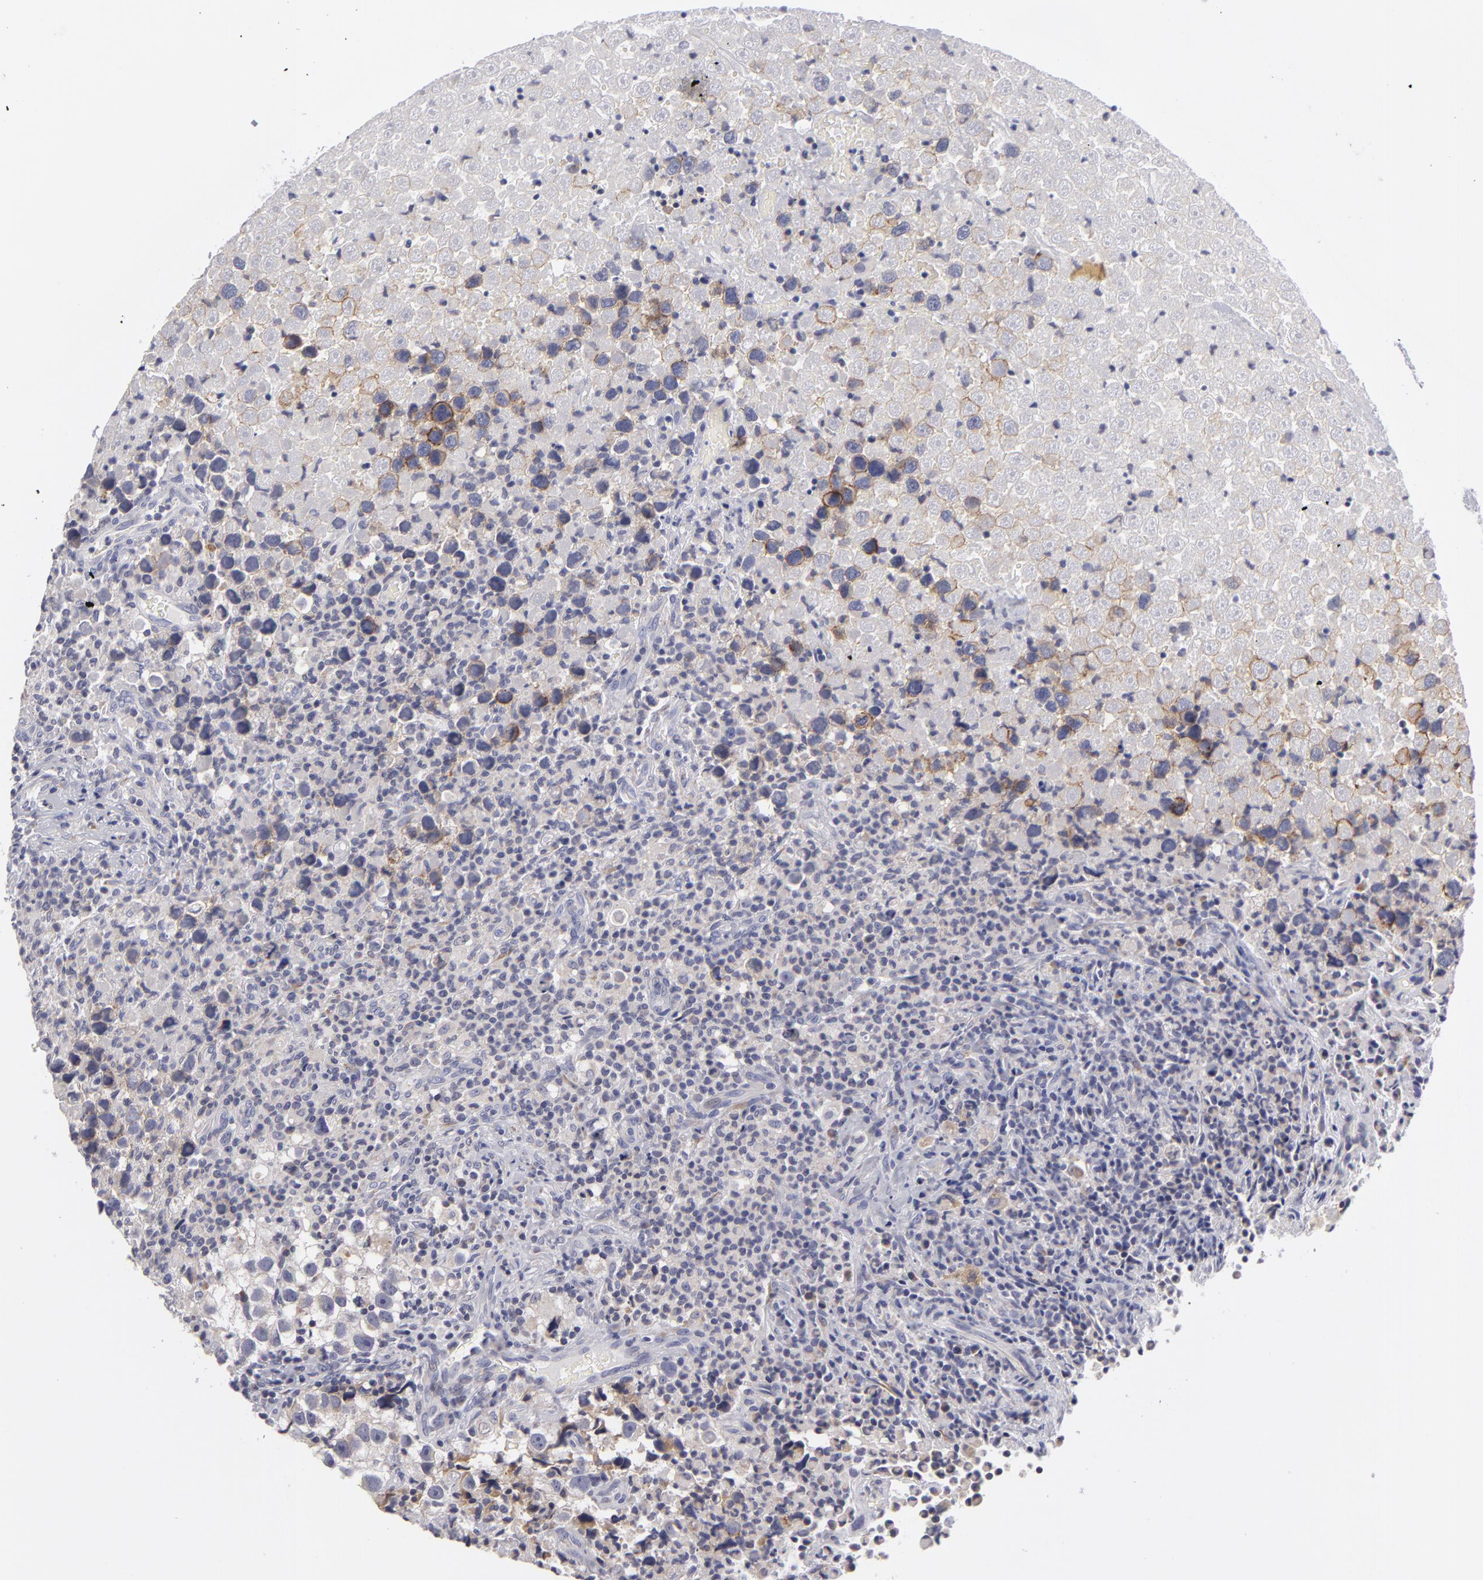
{"staining": {"intensity": "weak", "quantity": "25%-75%", "location": "cytoplasmic/membranous"}, "tissue": "testis cancer", "cell_type": "Tumor cells", "image_type": "cancer", "snomed": [{"axis": "morphology", "description": "Seminoma, NOS"}, {"axis": "topography", "description": "Testis"}], "caption": "Testis cancer was stained to show a protein in brown. There is low levels of weak cytoplasmic/membranous staining in about 25%-75% of tumor cells.", "gene": "ATP2B3", "patient": {"sex": "male", "age": 43}}